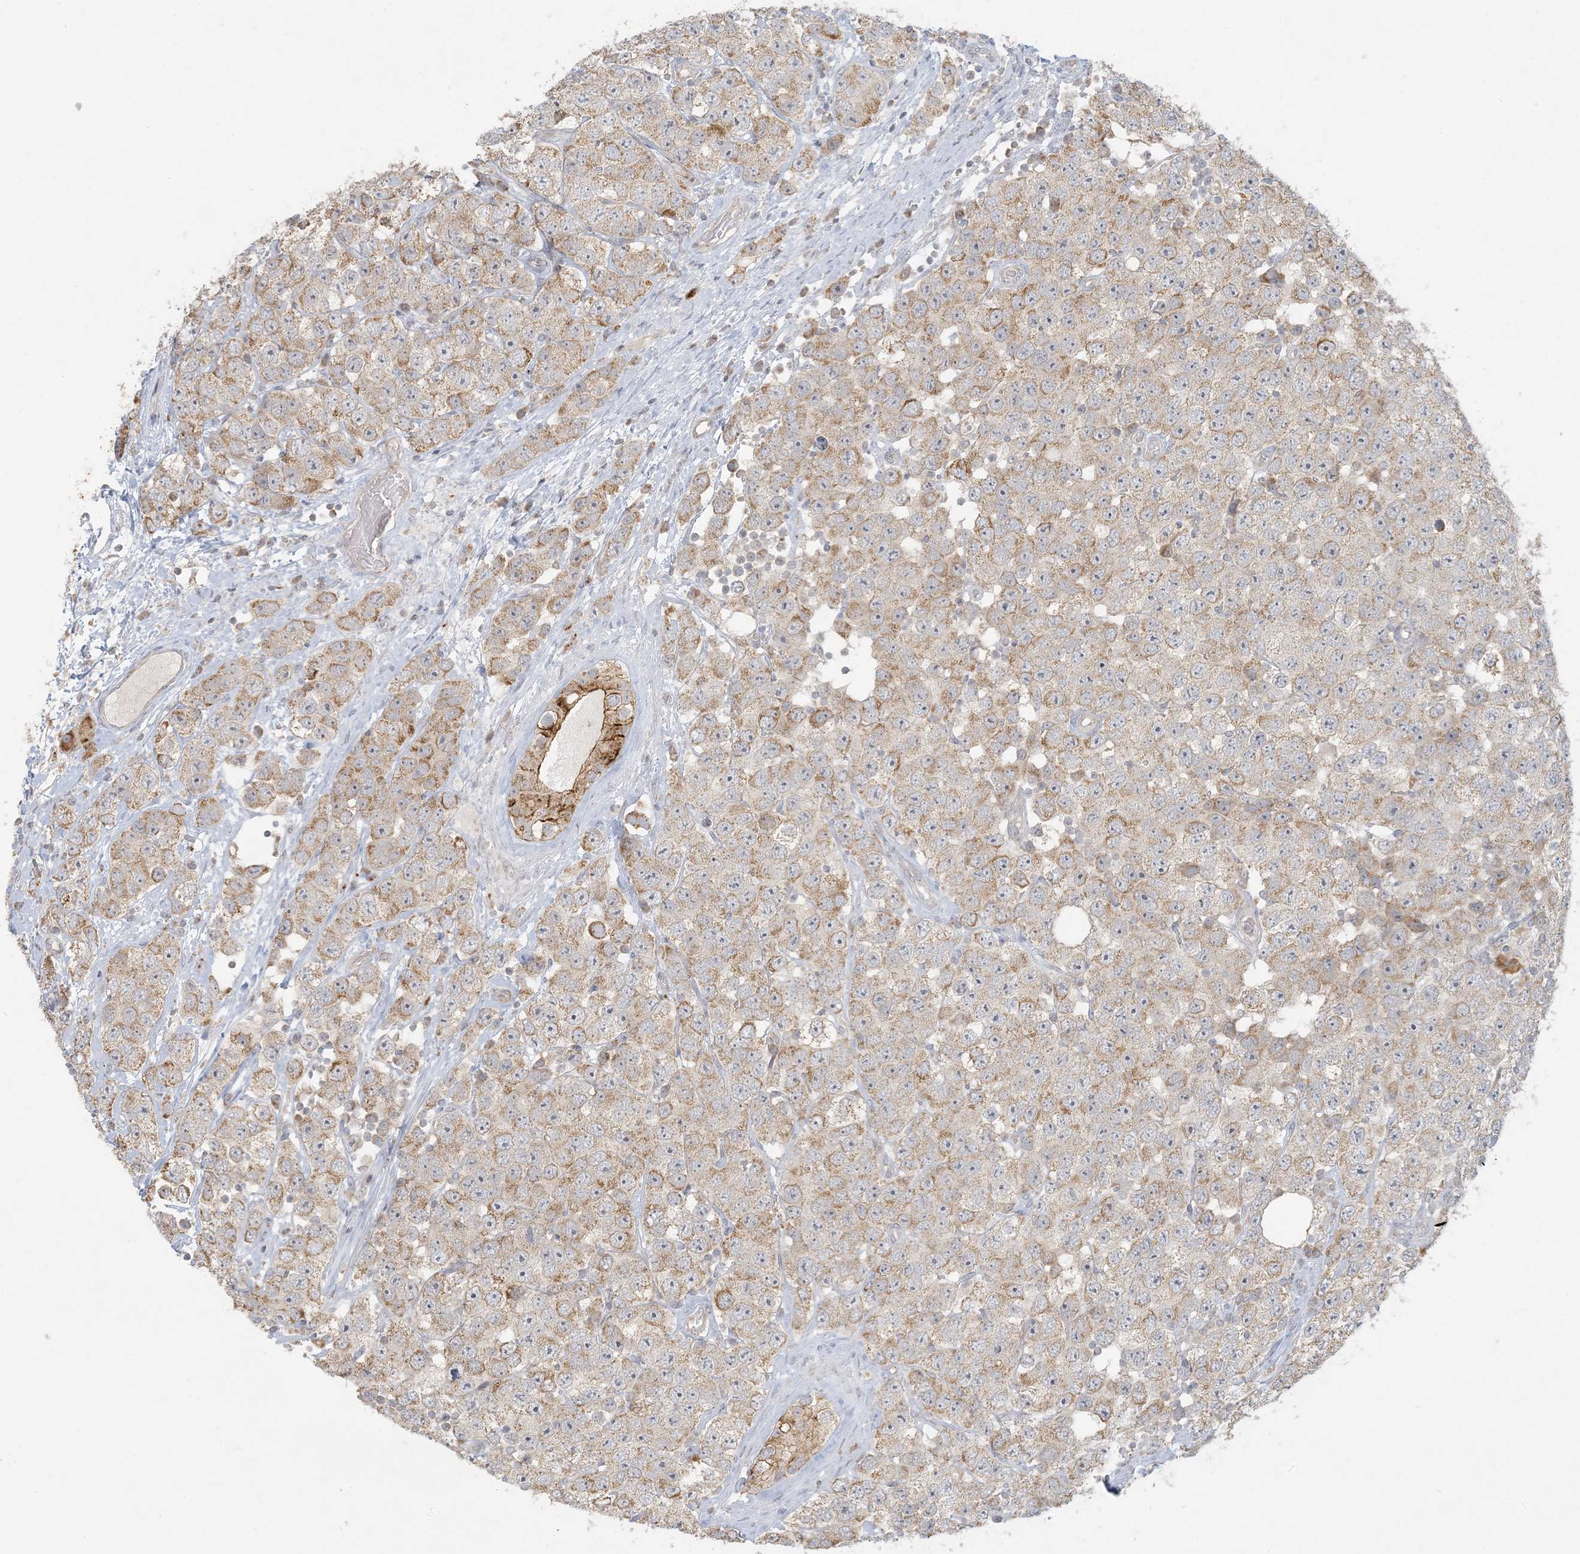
{"staining": {"intensity": "weak", "quantity": ">75%", "location": "cytoplasmic/membranous"}, "tissue": "testis cancer", "cell_type": "Tumor cells", "image_type": "cancer", "snomed": [{"axis": "morphology", "description": "Seminoma, NOS"}, {"axis": "topography", "description": "Testis"}], "caption": "Human seminoma (testis) stained for a protein (brown) displays weak cytoplasmic/membranous positive positivity in about >75% of tumor cells.", "gene": "MCAT", "patient": {"sex": "male", "age": 28}}